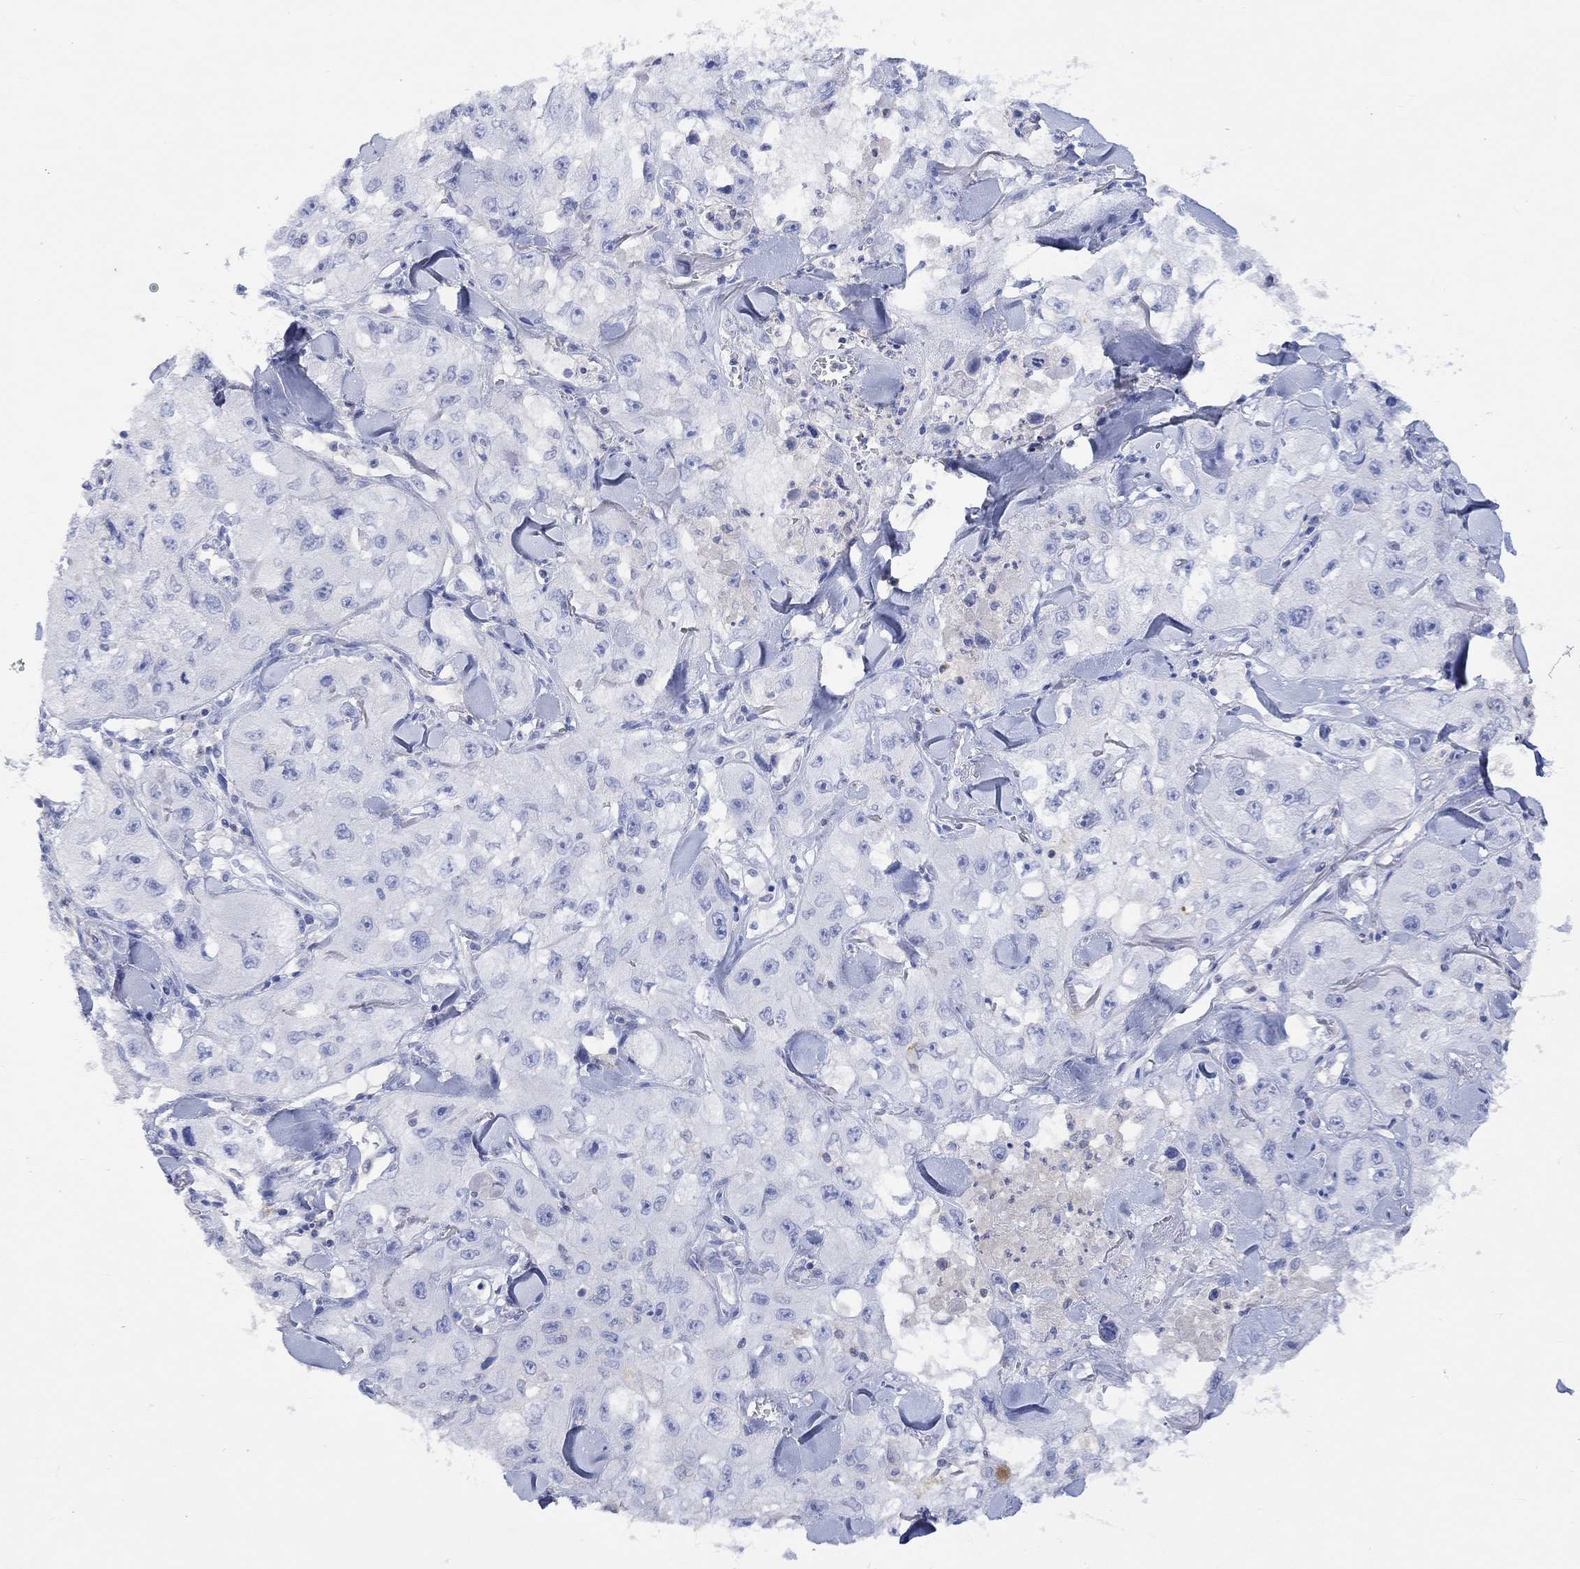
{"staining": {"intensity": "negative", "quantity": "none", "location": "none"}, "tissue": "skin cancer", "cell_type": "Tumor cells", "image_type": "cancer", "snomed": [{"axis": "morphology", "description": "Squamous cell carcinoma, NOS"}, {"axis": "topography", "description": "Skin"}, {"axis": "topography", "description": "Subcutis"}], "caption": "Tumor cells are negative for protein expression in human skin squamous cell carcinoma.", "gene": "GCM1", "patient": {"sex": "male", "age": 73}}